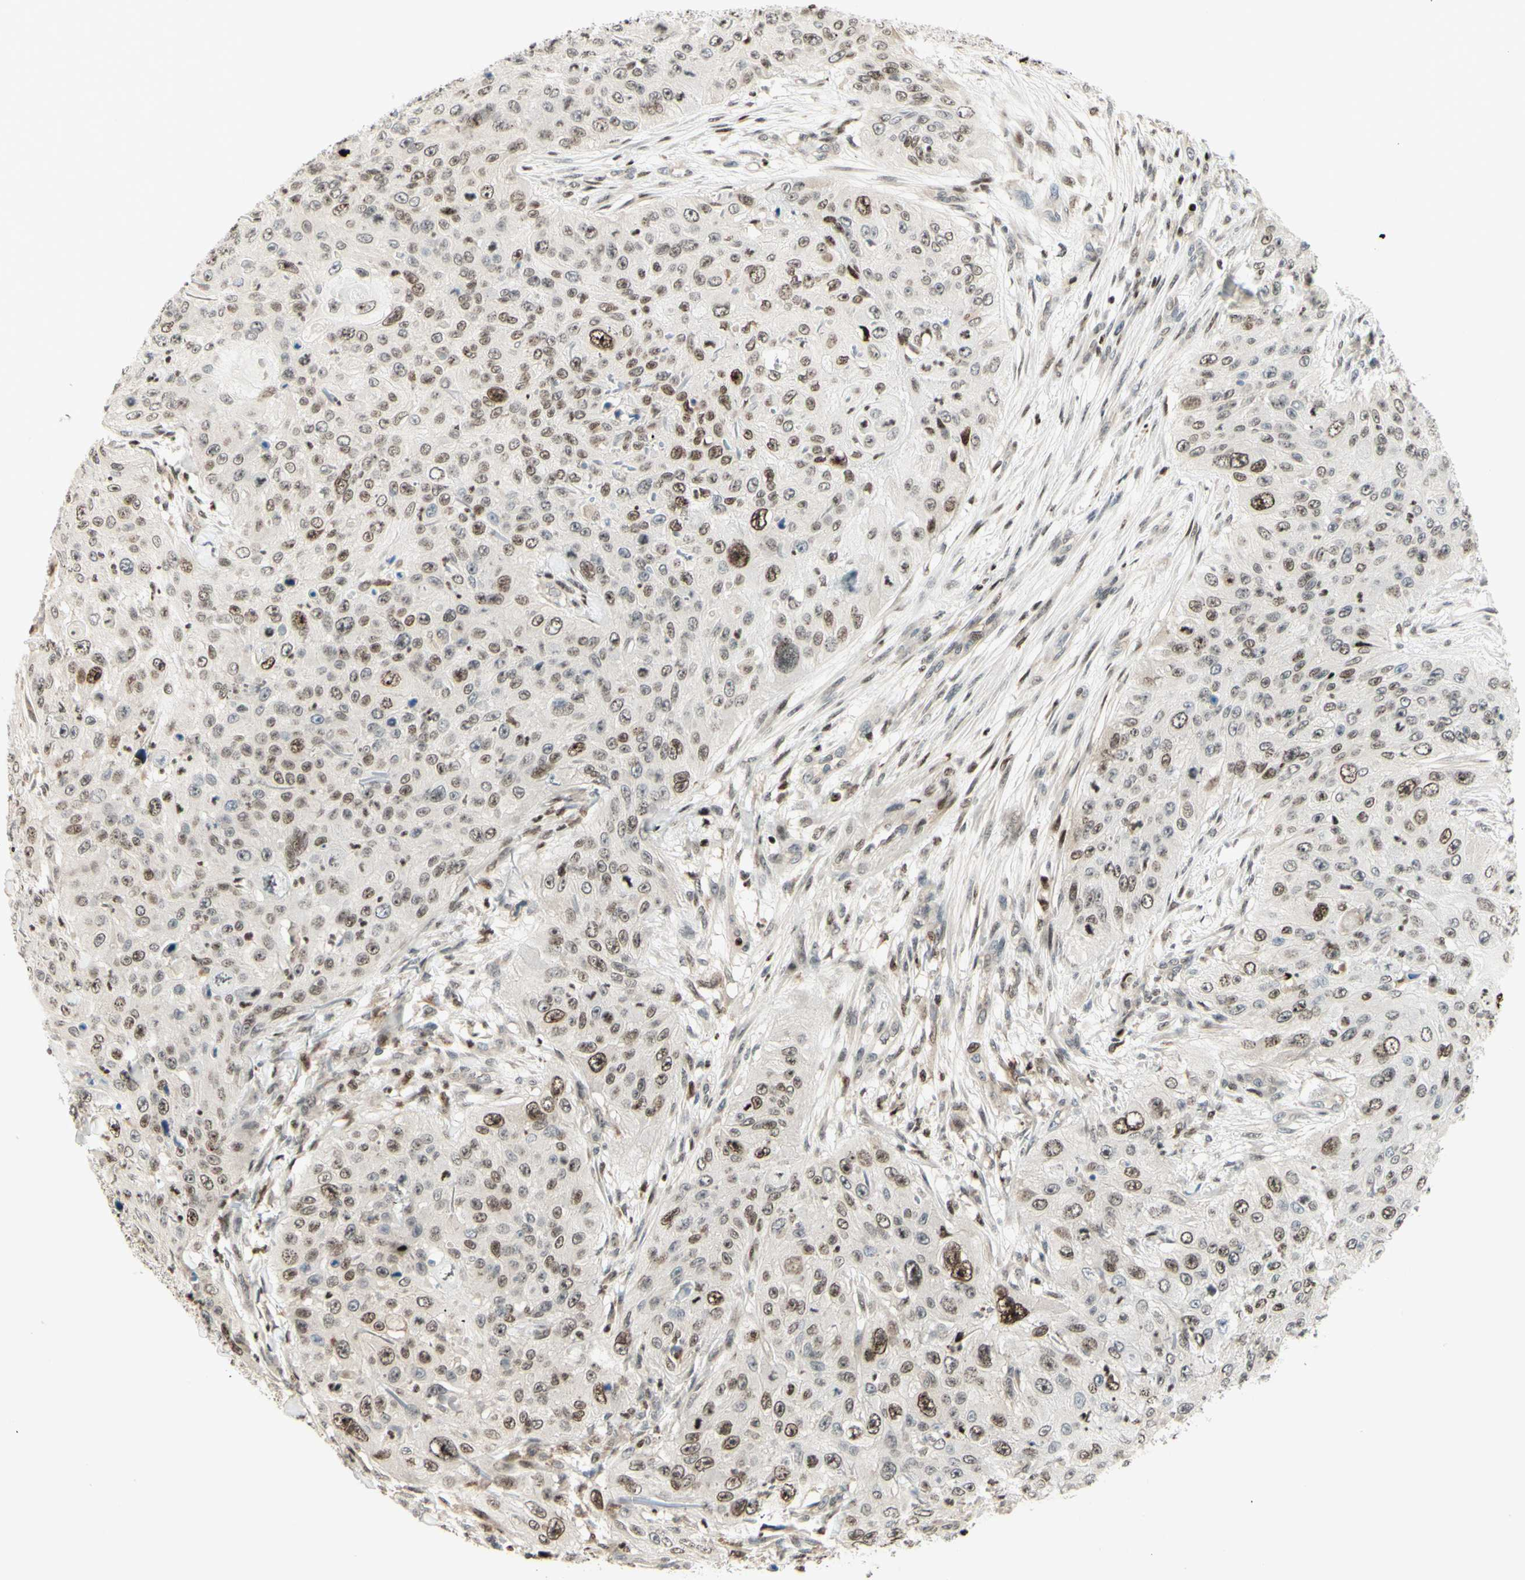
{"staining": {"intensity": "moderate", "quantity": "25%-75%", "location": "cytoplasmic/membranous,nuclear"}, "tissue": "skin cancer", "cell_type": "Tumor cells", "image_type": "cancer", "snomed": [{"axis": "morphology", "description": "Squamous cell carcinoma, NOS"}, {"axis": "topography", "description": "Skin"}], "caption": "IHC image of human skin cancer (squamous cell carcinoma) stained for a protein (brown), which exhibits medium levels of moderate cytoplasmic/membranous and nuclear expression in approximately 25%-75% of tumor cells.", "gene": "CDKL5", "patient": {"sex": "female", "age": 80}}